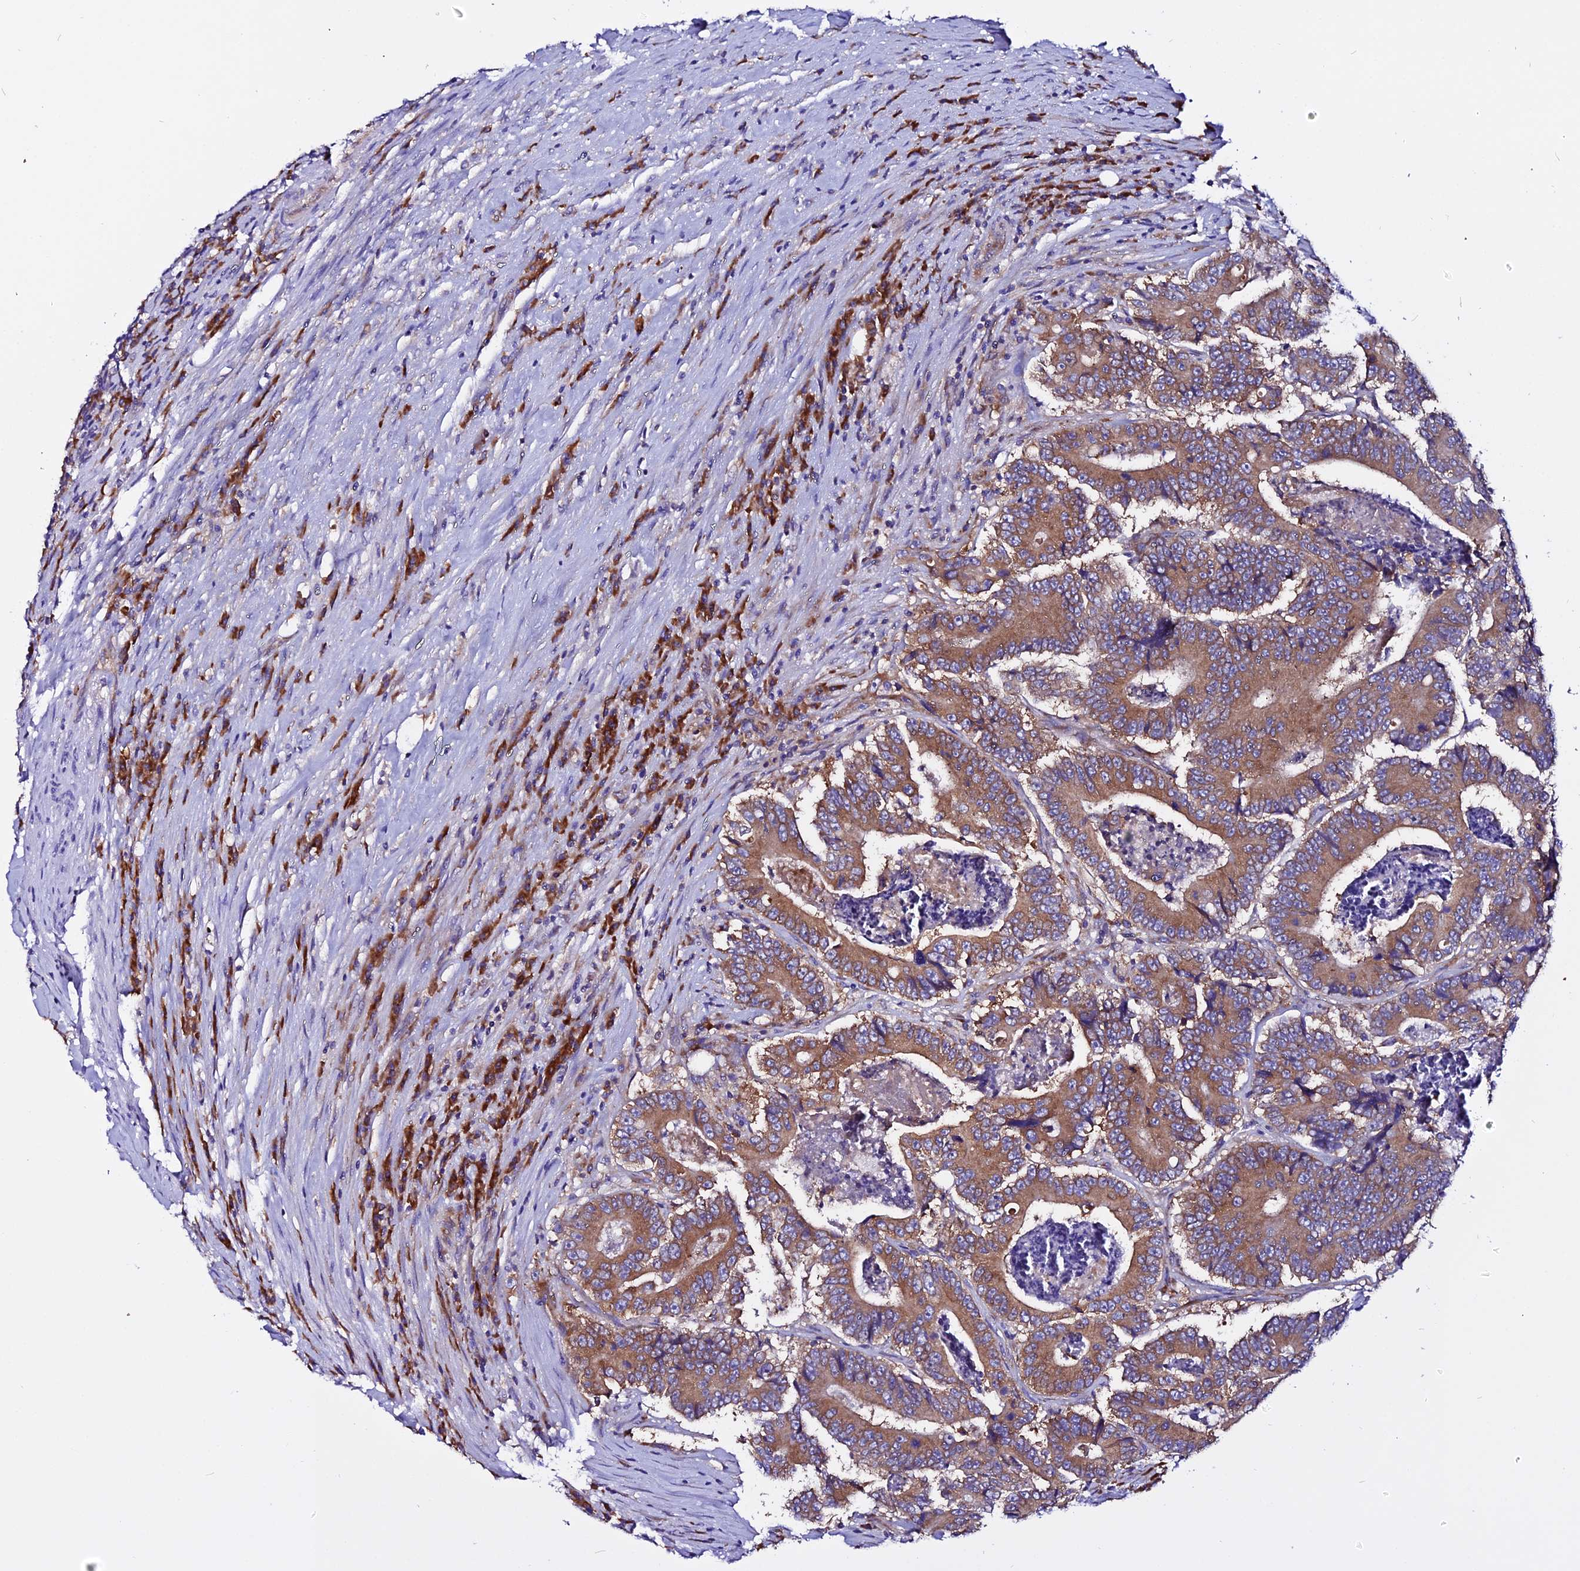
{"staining": {"intensity": "moderate", "quantity": ">75%", "location": "cytoplasmic/membranous"}, "tissue": "colorectal cancer", "cell_type": "Tumor cells", "image_type": "cancer", "snomed": [{"axis": "morphology", "description": "Adenocarcinoma, NOS"}, {"axis": "topography", "description": "Colon"}], "caption": "Colorectal cancer (adenocarcinoma) stained for a protein (brown) reveals moderate cytoplasmic/membranous positive staining in about >75% of tumor cells.", "gene": "EEF1G", "patient": {"sex": "male", "age": 83}}